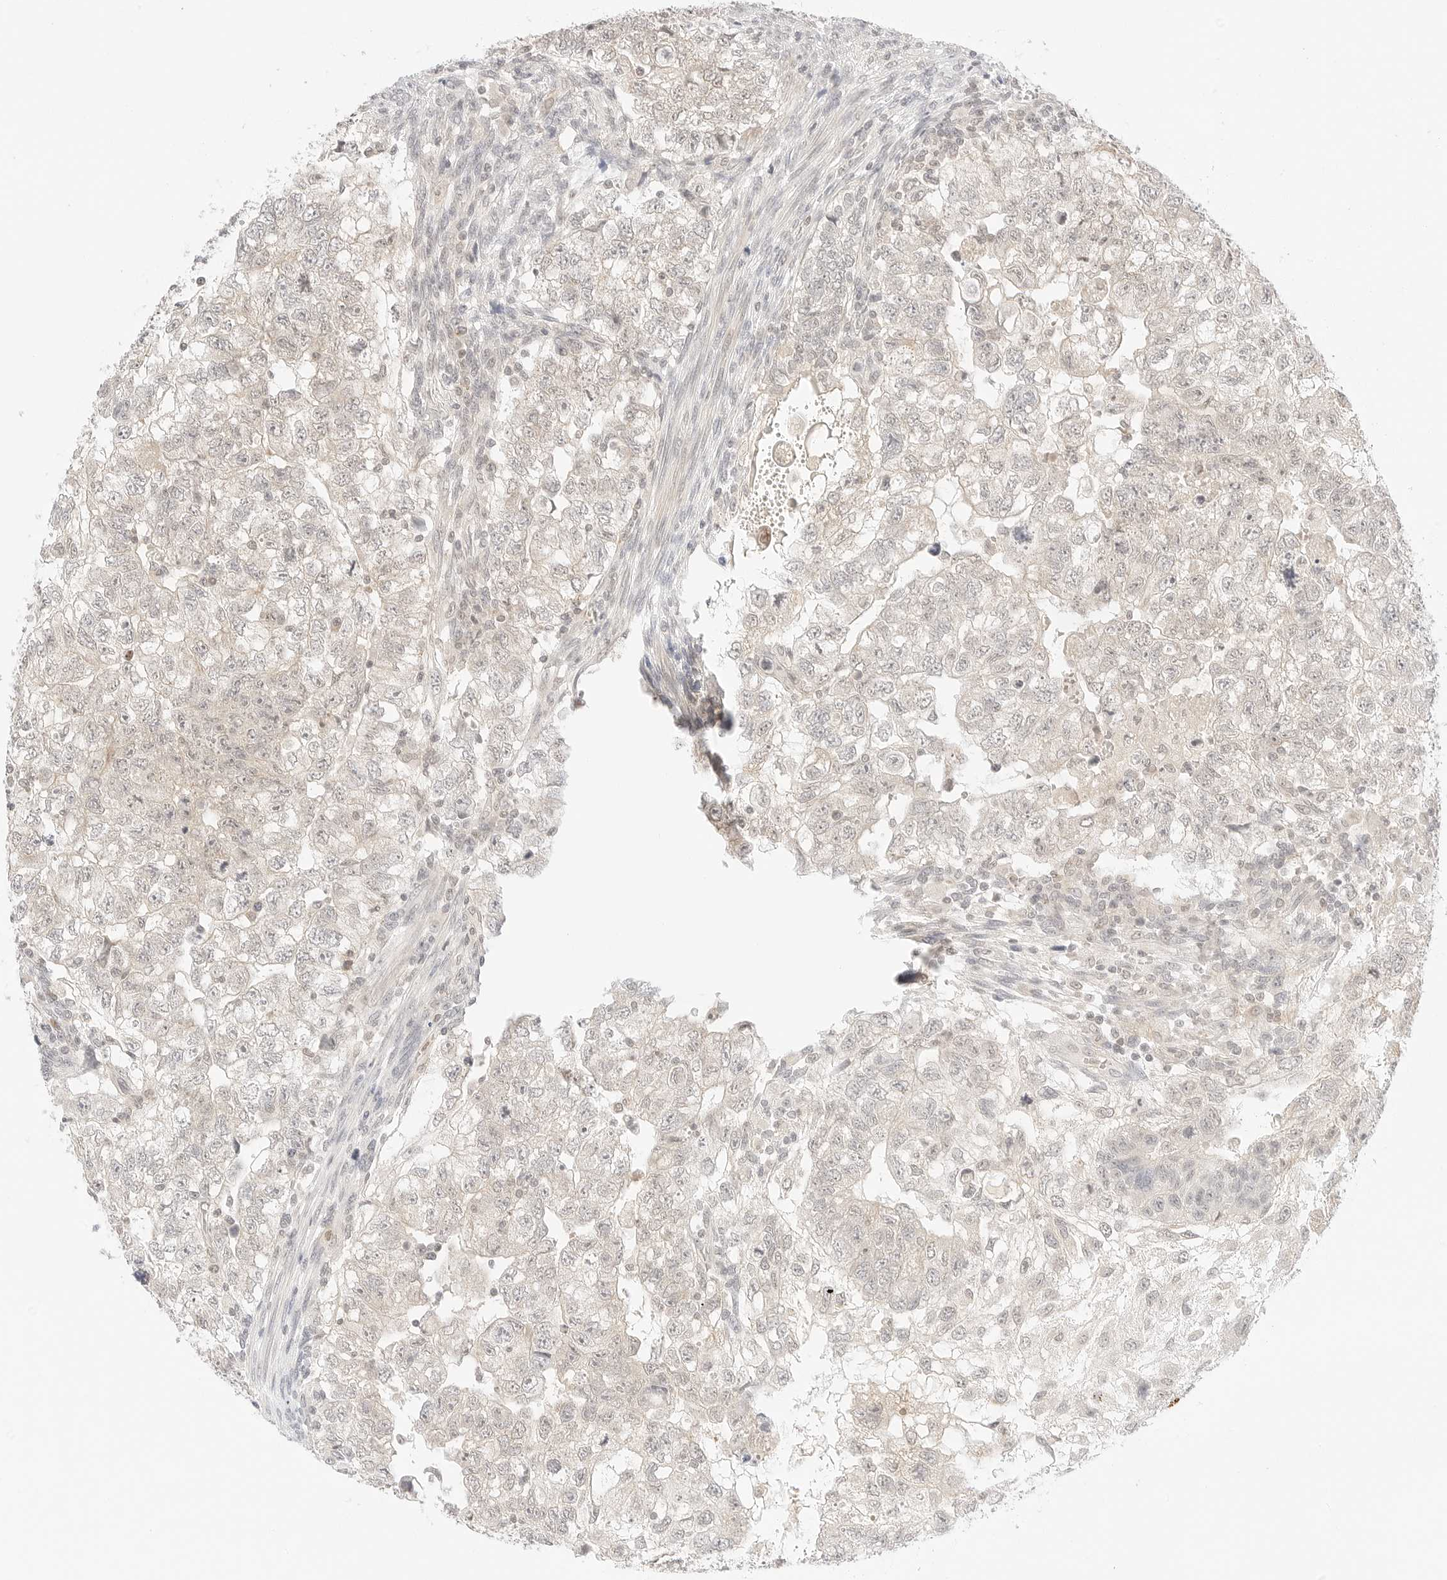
{"staining": {"intensity": "negative", "quantity": "none", "location": "none"}, "tissue": "testis cancer", "cell_type": "Tumor cells", "image_type": "cancer", "snomed": [{"axis": "morphology", "description": "Carcinoma, Embryonal, NOS"}, {"axis": "topography", "description": "Testis"}], "caption": "The immunohistochemistry (IHC) photomicrograph has no significant staining in tumor cells of testis cancer (embryonal carcinoma) tissue. (Stains: DAB immunohistochemistry with hematoxylin counter stain, Microscopy: brightfield microscopy at high magnification).", "gene": "GNAS", "patient": {"sex": "male", "age": 37}}